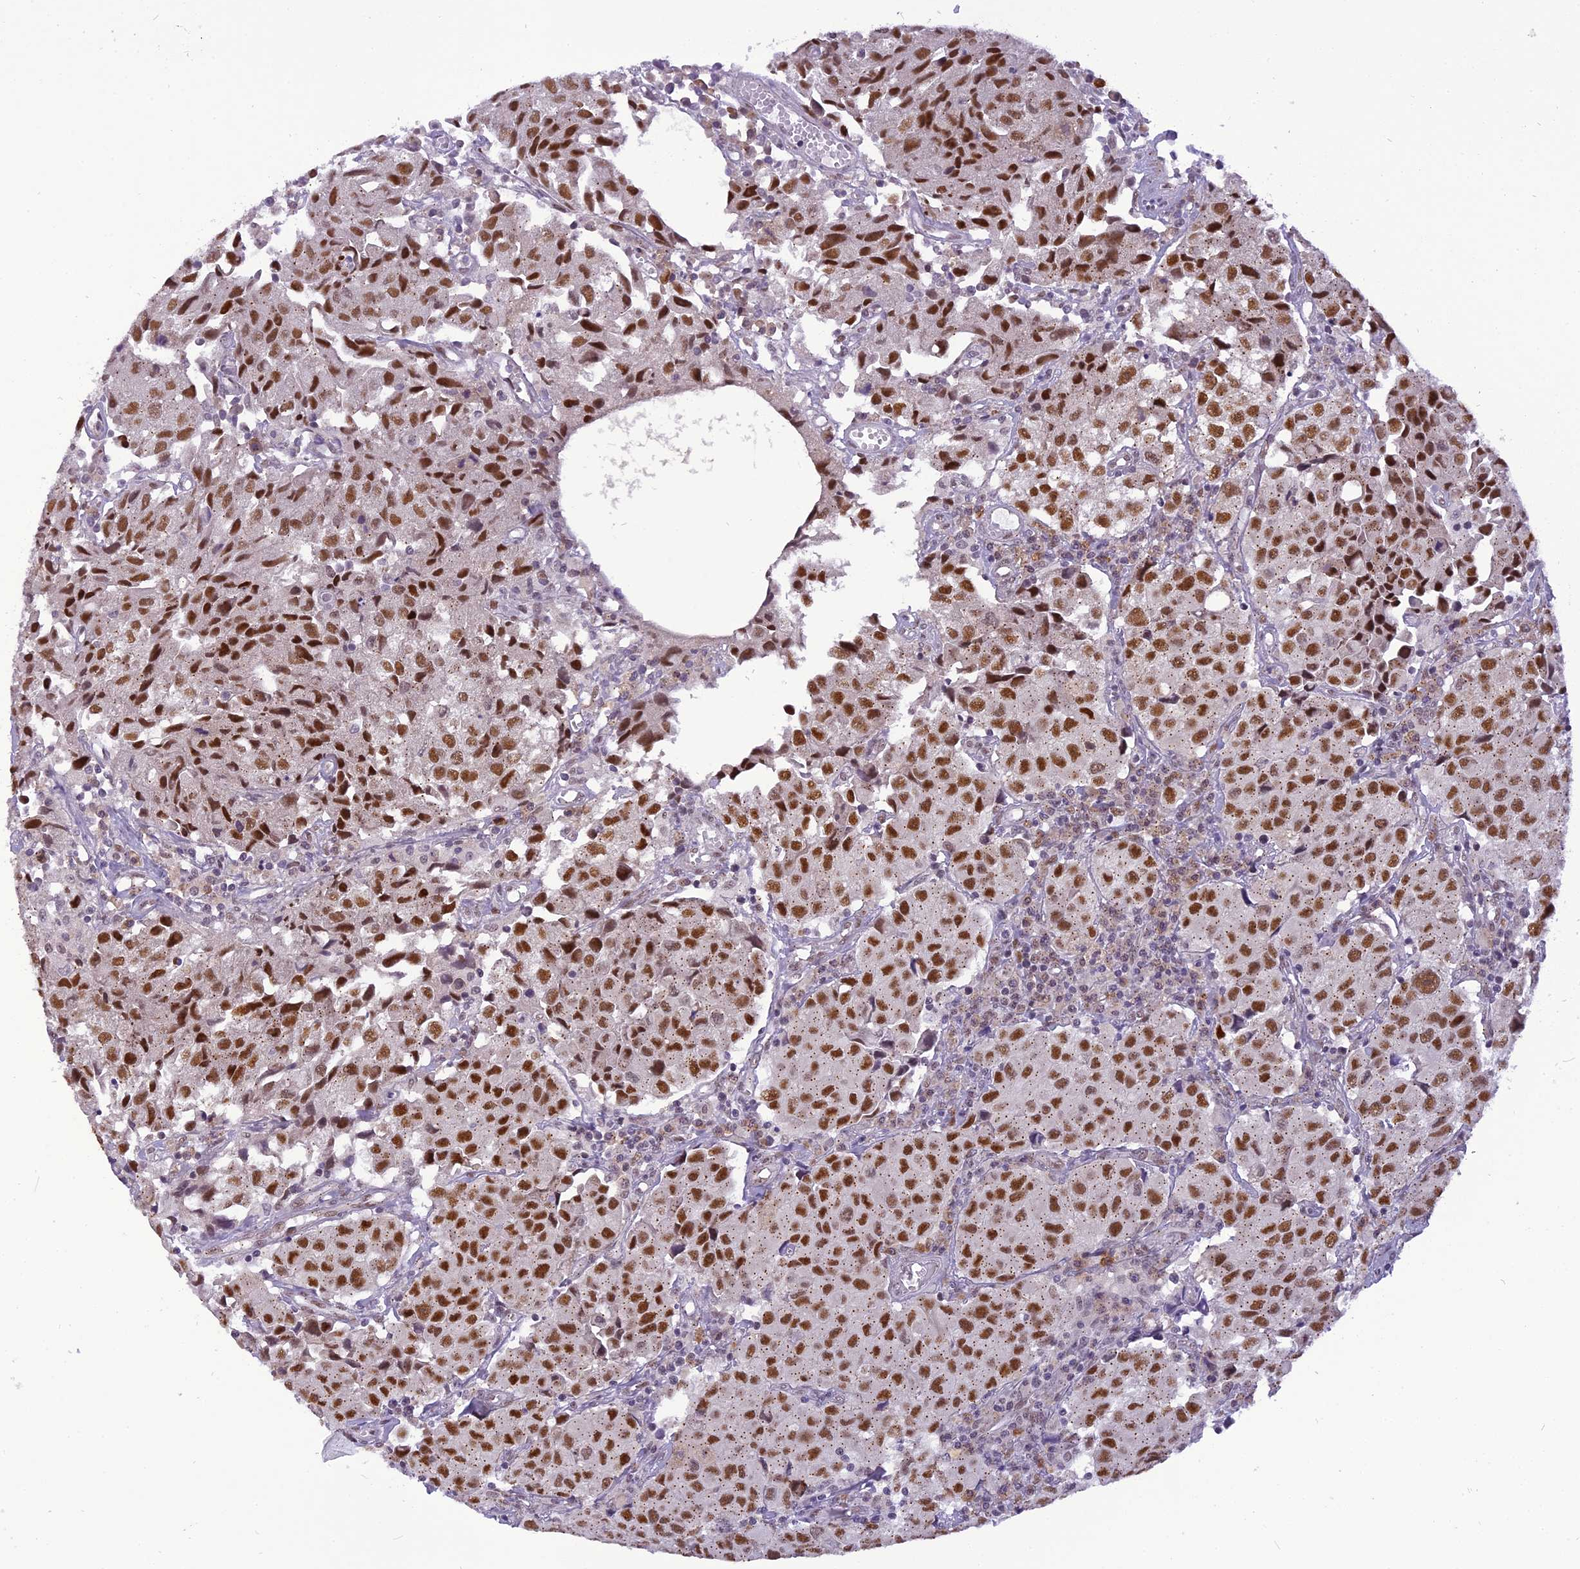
{"staining": {"intensity": "strong", "quantity": ">75%", "location": "nuclear"}, "tissue": "urothelial cancer", "cell_type": "Tumor cells", "image_type": "cancer", "snomed": [{"axis": "morphology", "description": "Urothelial carcinoma, High grade"}, {"axis": "topography", "description": "Urinary bladder"}], "caption": "This is an image of immunohistochemistry staining of high-grade urothelial carcinoma, which shows strong expression in the nuclear of tumor cells.", "gene": "IRF2BP1", "patient": {"sex": "female", "age": 75}}